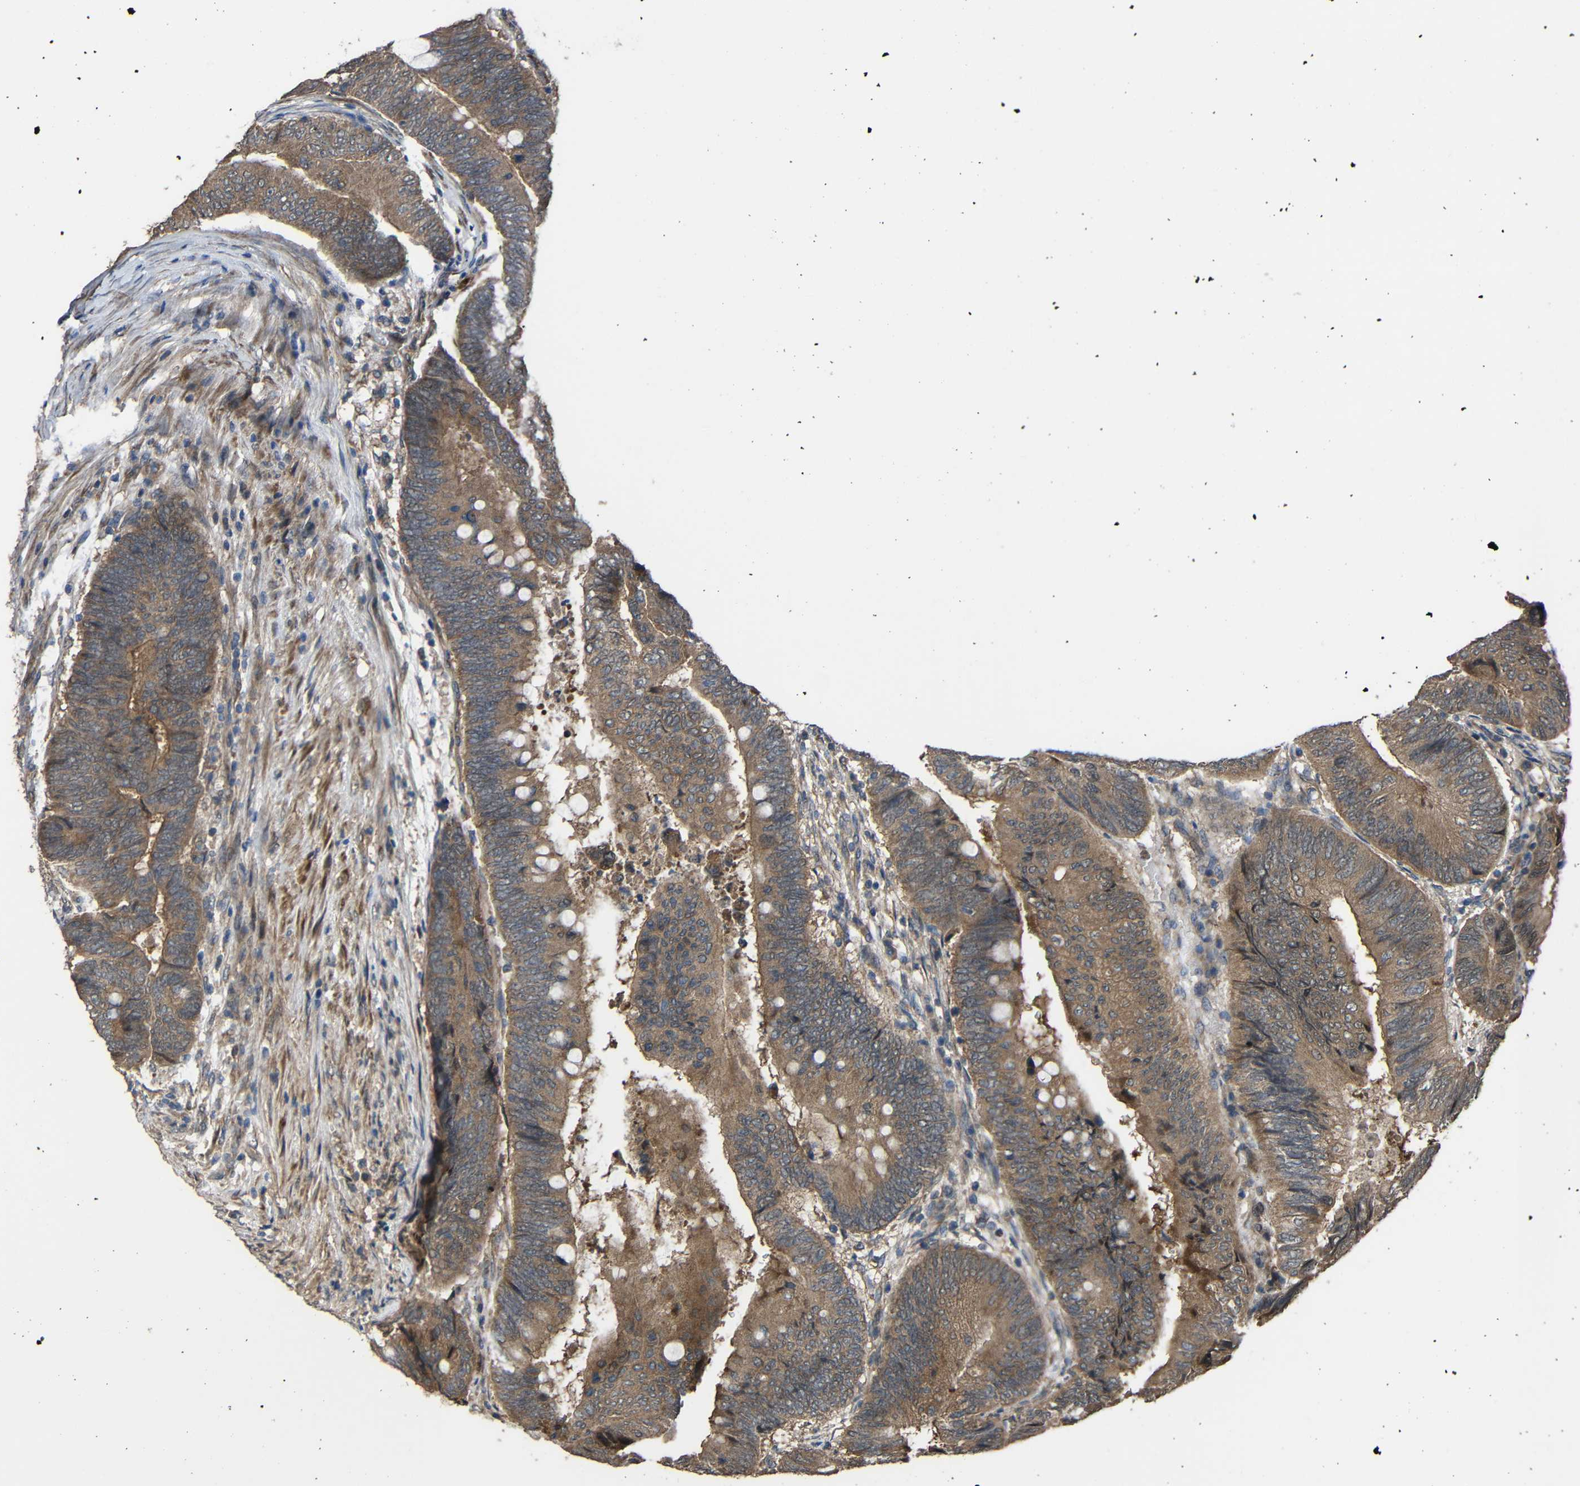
{"staining": {"intensity": "moderate", "quantity": ">75%", "location": "cytoplasmic/membranous"}, "tissue": "colorectal cancer", "cell_type": "Tumor cells", "image_type": "cancer", "snomed": [{"axis": "morphology", "description": "Normal tissue, NOS"}, {"axis": "morphology", "description": "Adenocarcinoma, NOS"}, {"axis": "topography", "description": "Rectum"}, {"axis": "topography", "description": "Peripheral nerve tissue"}], "caption": "Immunohistochemistry photomicrograph of neoplastic tissue: human colorectal cancer (adenocarcinoma) stained using immunohistochemistry (IHC) displays medium levels of moderate protein expression localized specifically in the cytoplasmic/membranous of tumor cells, appearing as a cytoplasmic/membranous brown color.", "gene": "CHST9", "patient": {"sex": "male", "age": 92}}